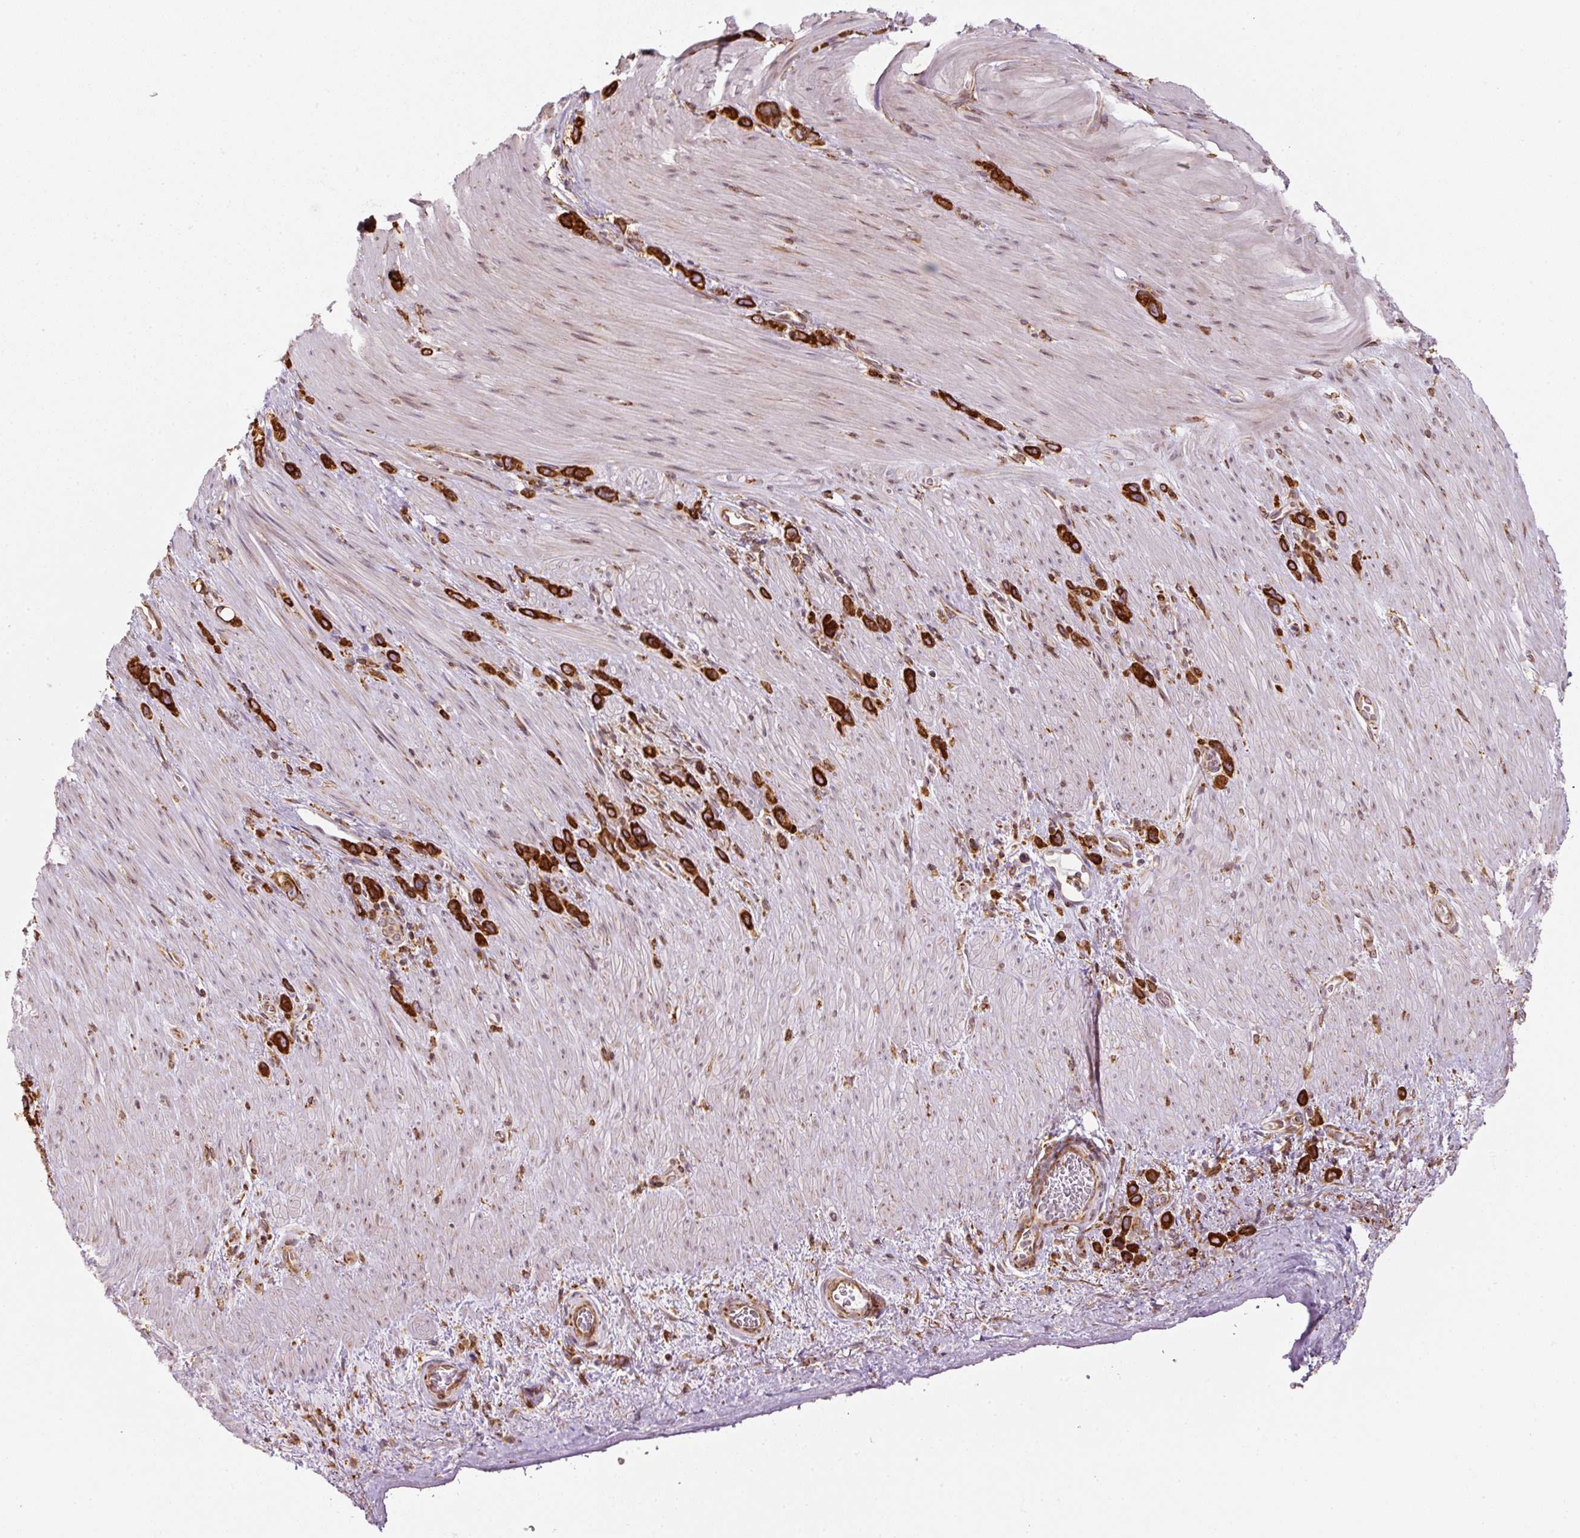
{"staining": {"intensity": "strong", "quantity": ">75%", "location": "cytoplasmic/membranous"}, "tissue": "stomach cancer", "cell_type": "Tumor cells", "image_type": "cancer", "snomed": [{"axis": "morphology", "description": "Adenocarcinoma, NOS"}, {"axis": "topography", "description": "Stomach"}], "caption": "Stomach cancer (adenocarcinoma) was stained to show a protein in brown. There is high levels of strong cytoplasmic/membranous positivity in approximately >75% of tumor cells.", "gene": "PRKCSH", "patient": {"sex": "female", "age": 65}}